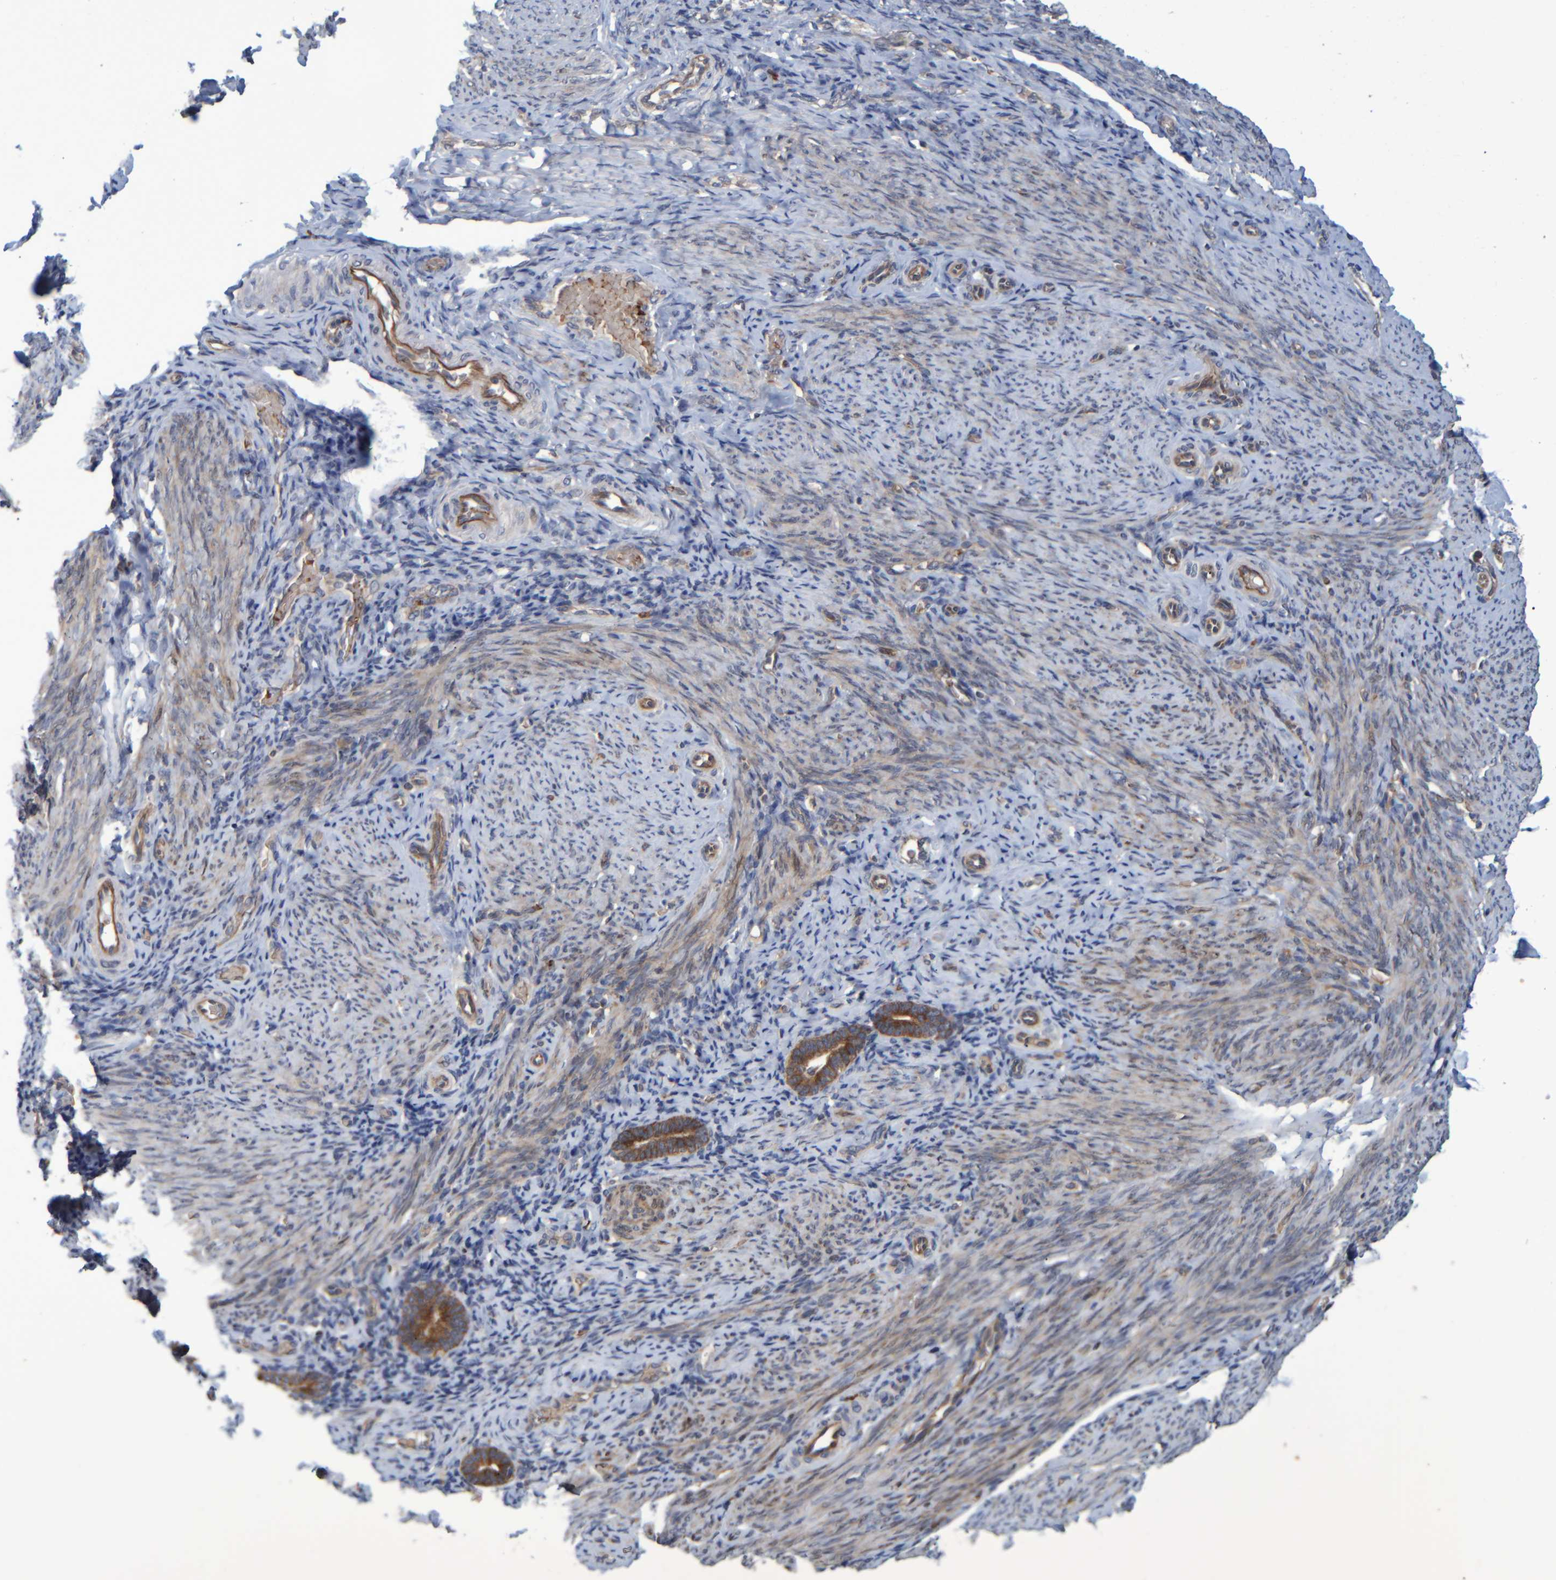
{"staining": {"intensity": "weak", "quantity": "25%-75%", "location": "cytoplasmic/membranous"}, "tissue": "endometrium", "cell_type": "Cells in endometrial stroma", "image_type": "normal", "snomed": [{"axis": "morphology", "description": "Normal tissue, NOS"}, {"axis": "topography", "description": "Endometrium"}], "caption": "Endometrium stained for a protein (brown) displays weak cytoplasmic/membranous positive positivity in about 25%-75% of cells in endometrial stroma.", "gene": "SPAG5", "patient": {"sex": "female", "age": 51}}